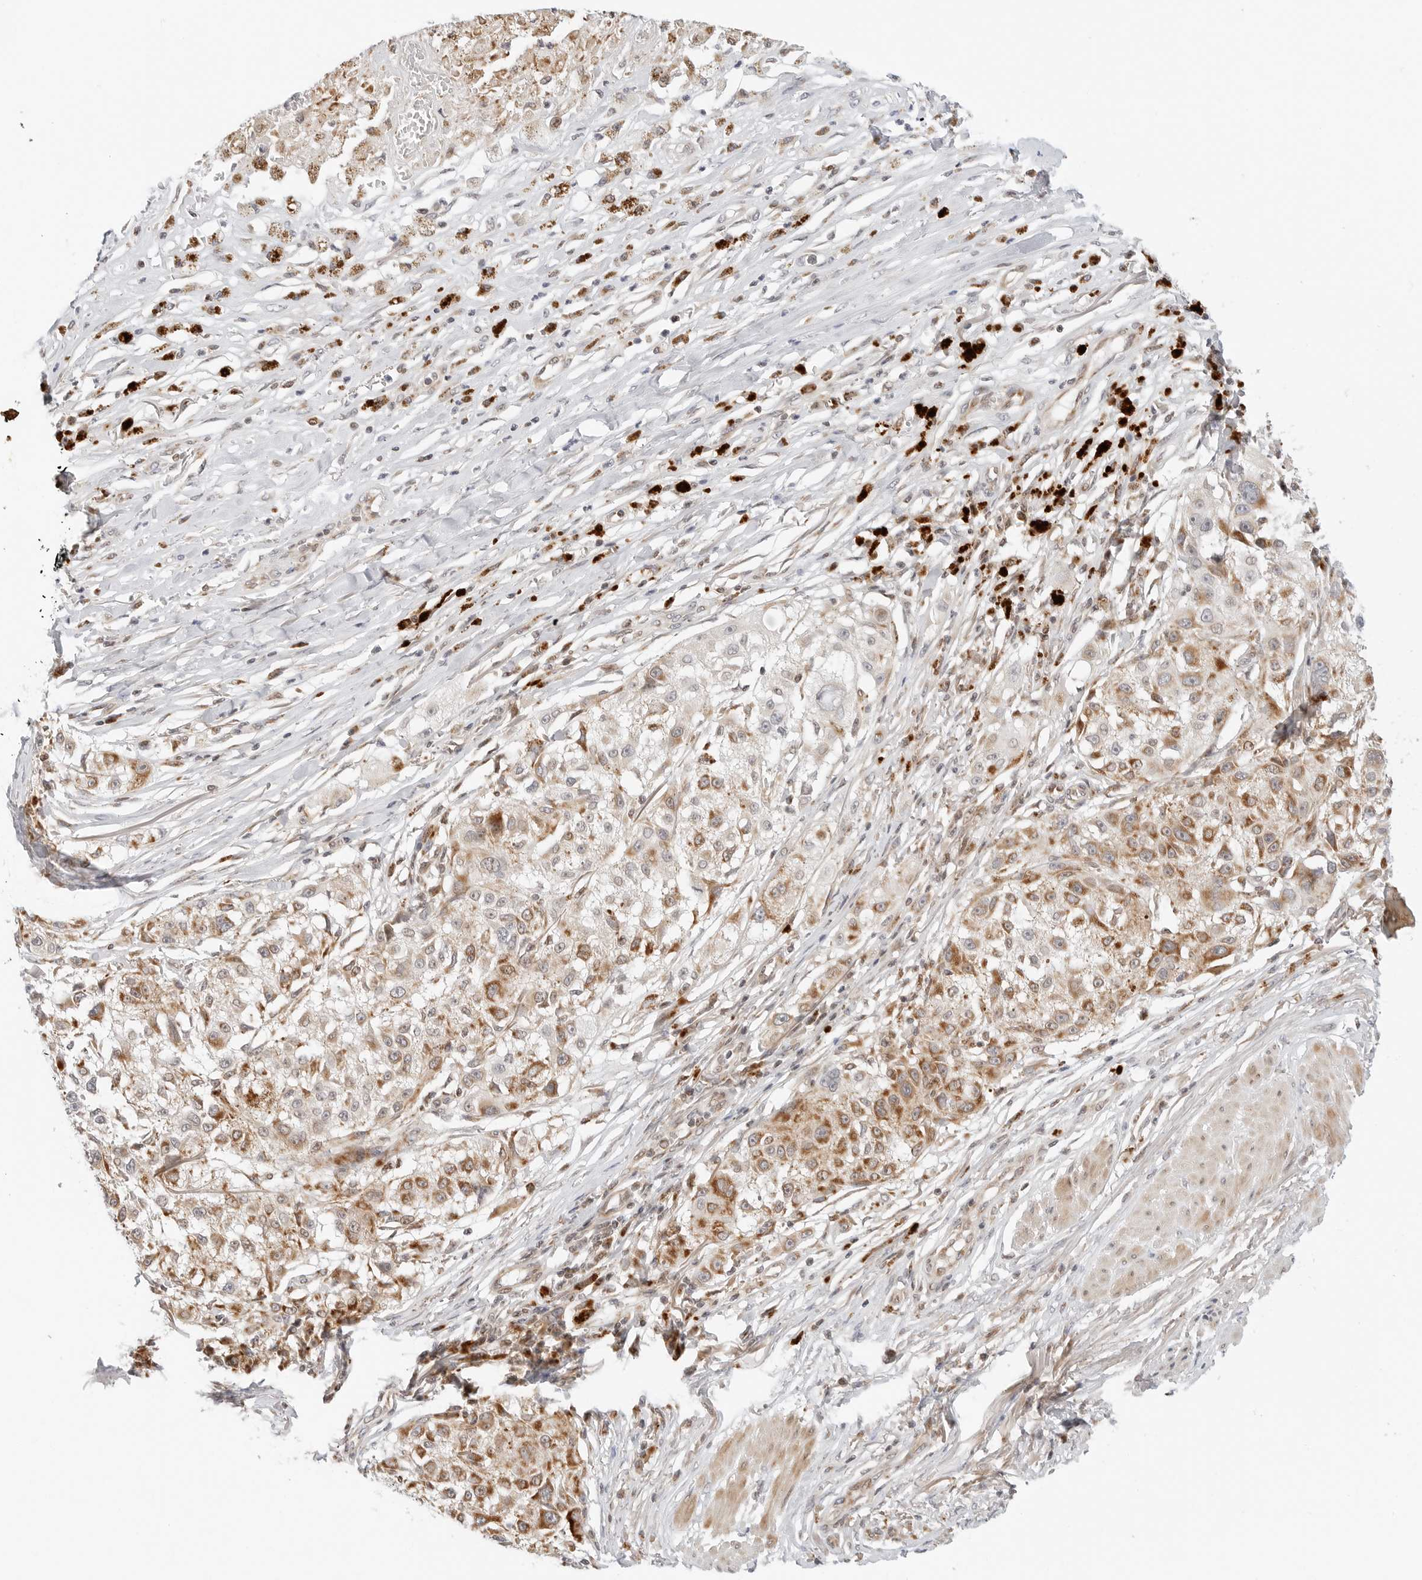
{"staining": {"intensity": "moderate", "quantity": ">75%", "location": "cytoplasmic/membranous"}, "tissue": "melanoma", "cell_type": "Tumor cells", "image_type": "cancer", "snomed": [{"axis": "morphology", "description": "Necrosis, NOS"}, {"axis": "morphology", "description": "Malignant melanoma, NOS"}, {"axis": "topography", "description": "Skin"}], "caption": "Immunohistochemical staining of human melanoma reveals medium levels of moderate cytoplasmic/membranous protein positivity in about >75% of tumor cells. (Stains: DAB (3,3'-diaminobenzidine) in brown, nuclei in blue, Microscopy: brightfield microscopy at high magnification).", "gene": "DYRK4", "patient": {"sex": "female", "age": 87}}